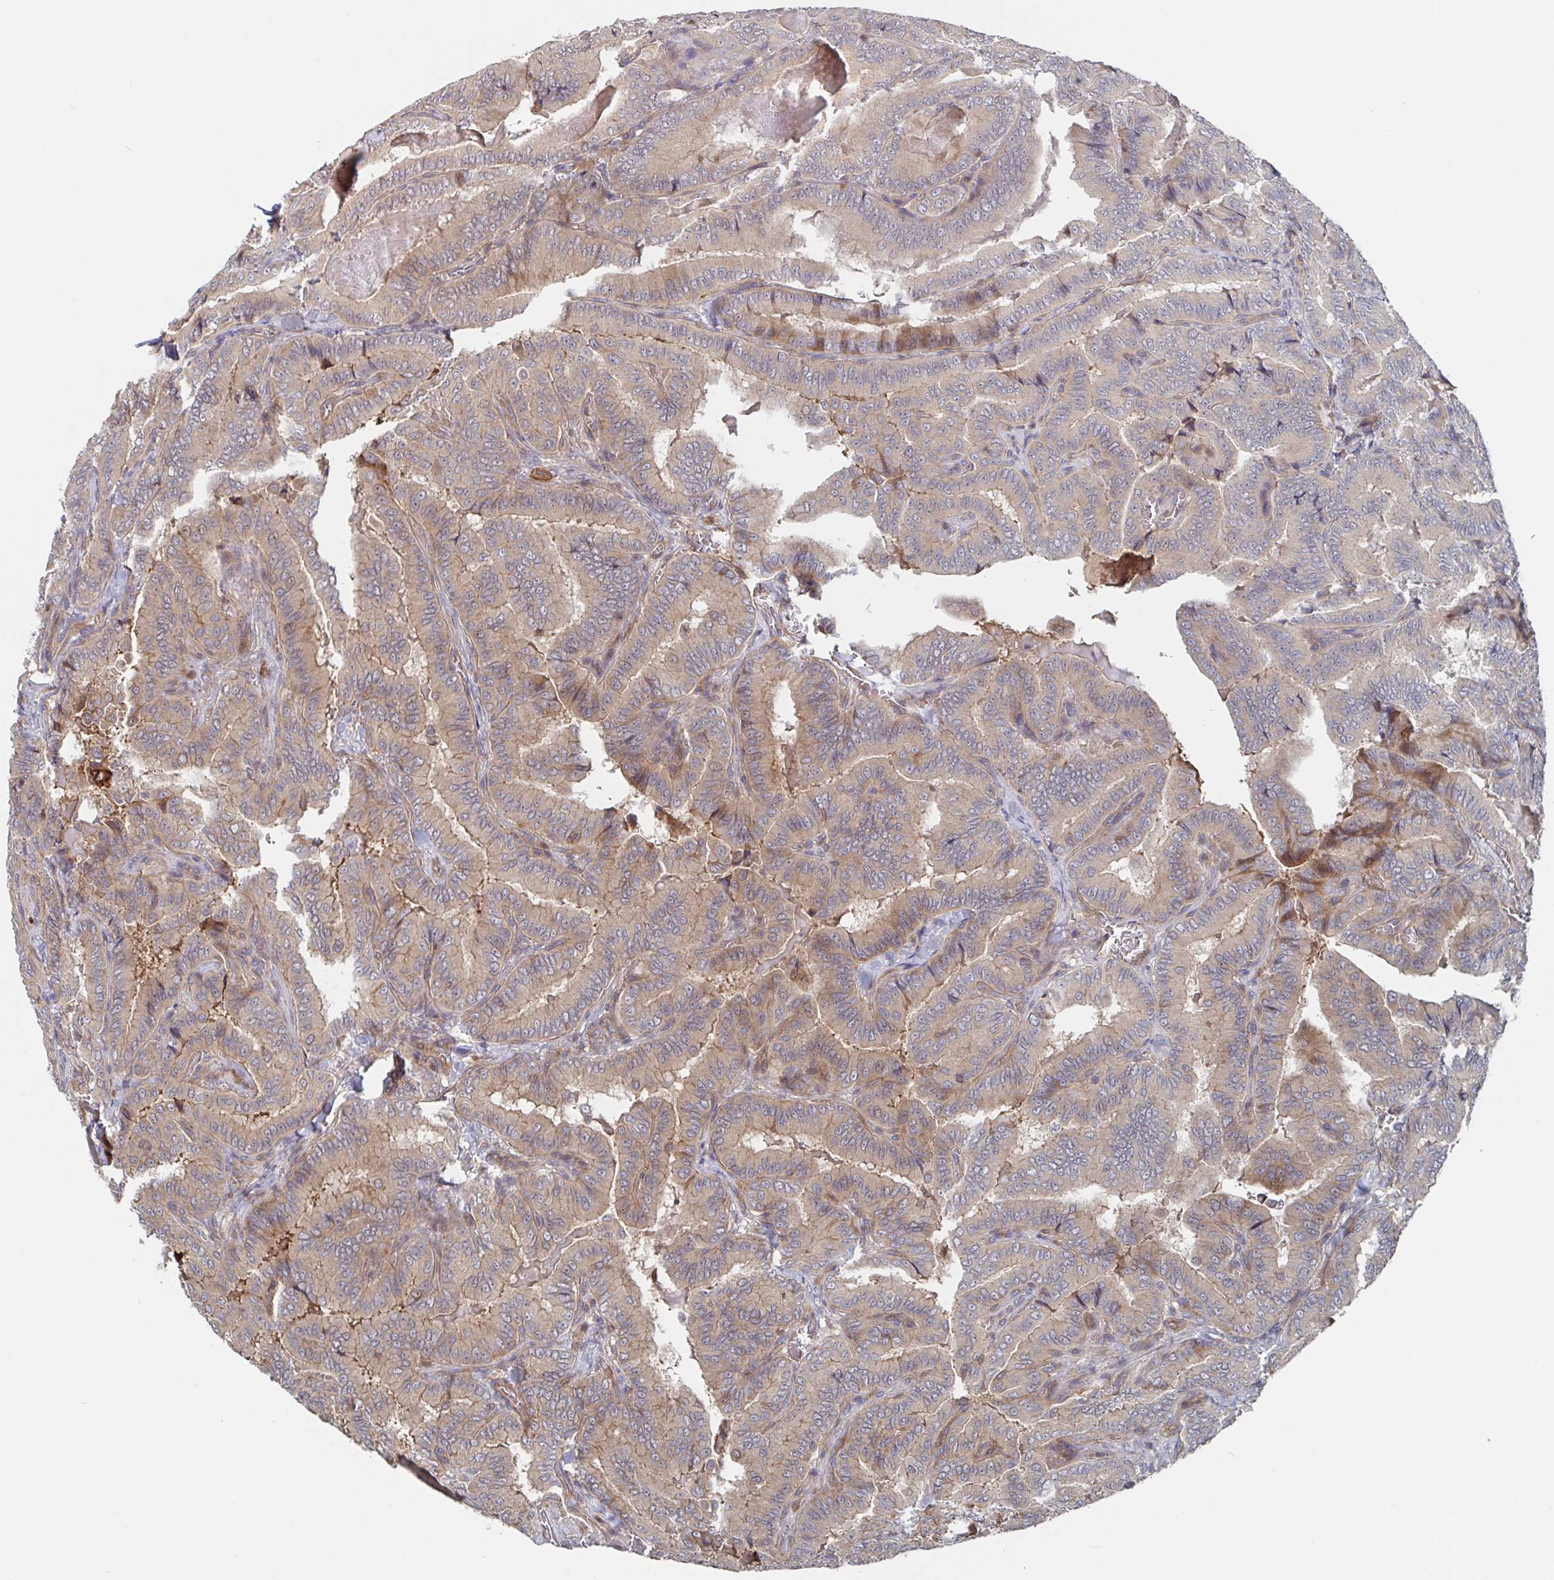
{"staining": {"intensity": "weak", "quantity": "<25%", "location": "cytoplasmic/membranous"}, "tissue": "thyroid cancer", "cell_type": "Tumor cells", "image_type": "cancer", "snomed": [{"axis": "morphology", "description": "Papillary adenocarcinoma, NOS"}, {"axis": "topography", "description": "Thyroid gland"}], "caption": "This is an immunohistochemistry (IHC) histopathology image of papillary adenocarcinoma (thyroid). There is no staining in tumor cells.", "gene": "DHRS12", "patient": {"sex": "male", "age": 61}}